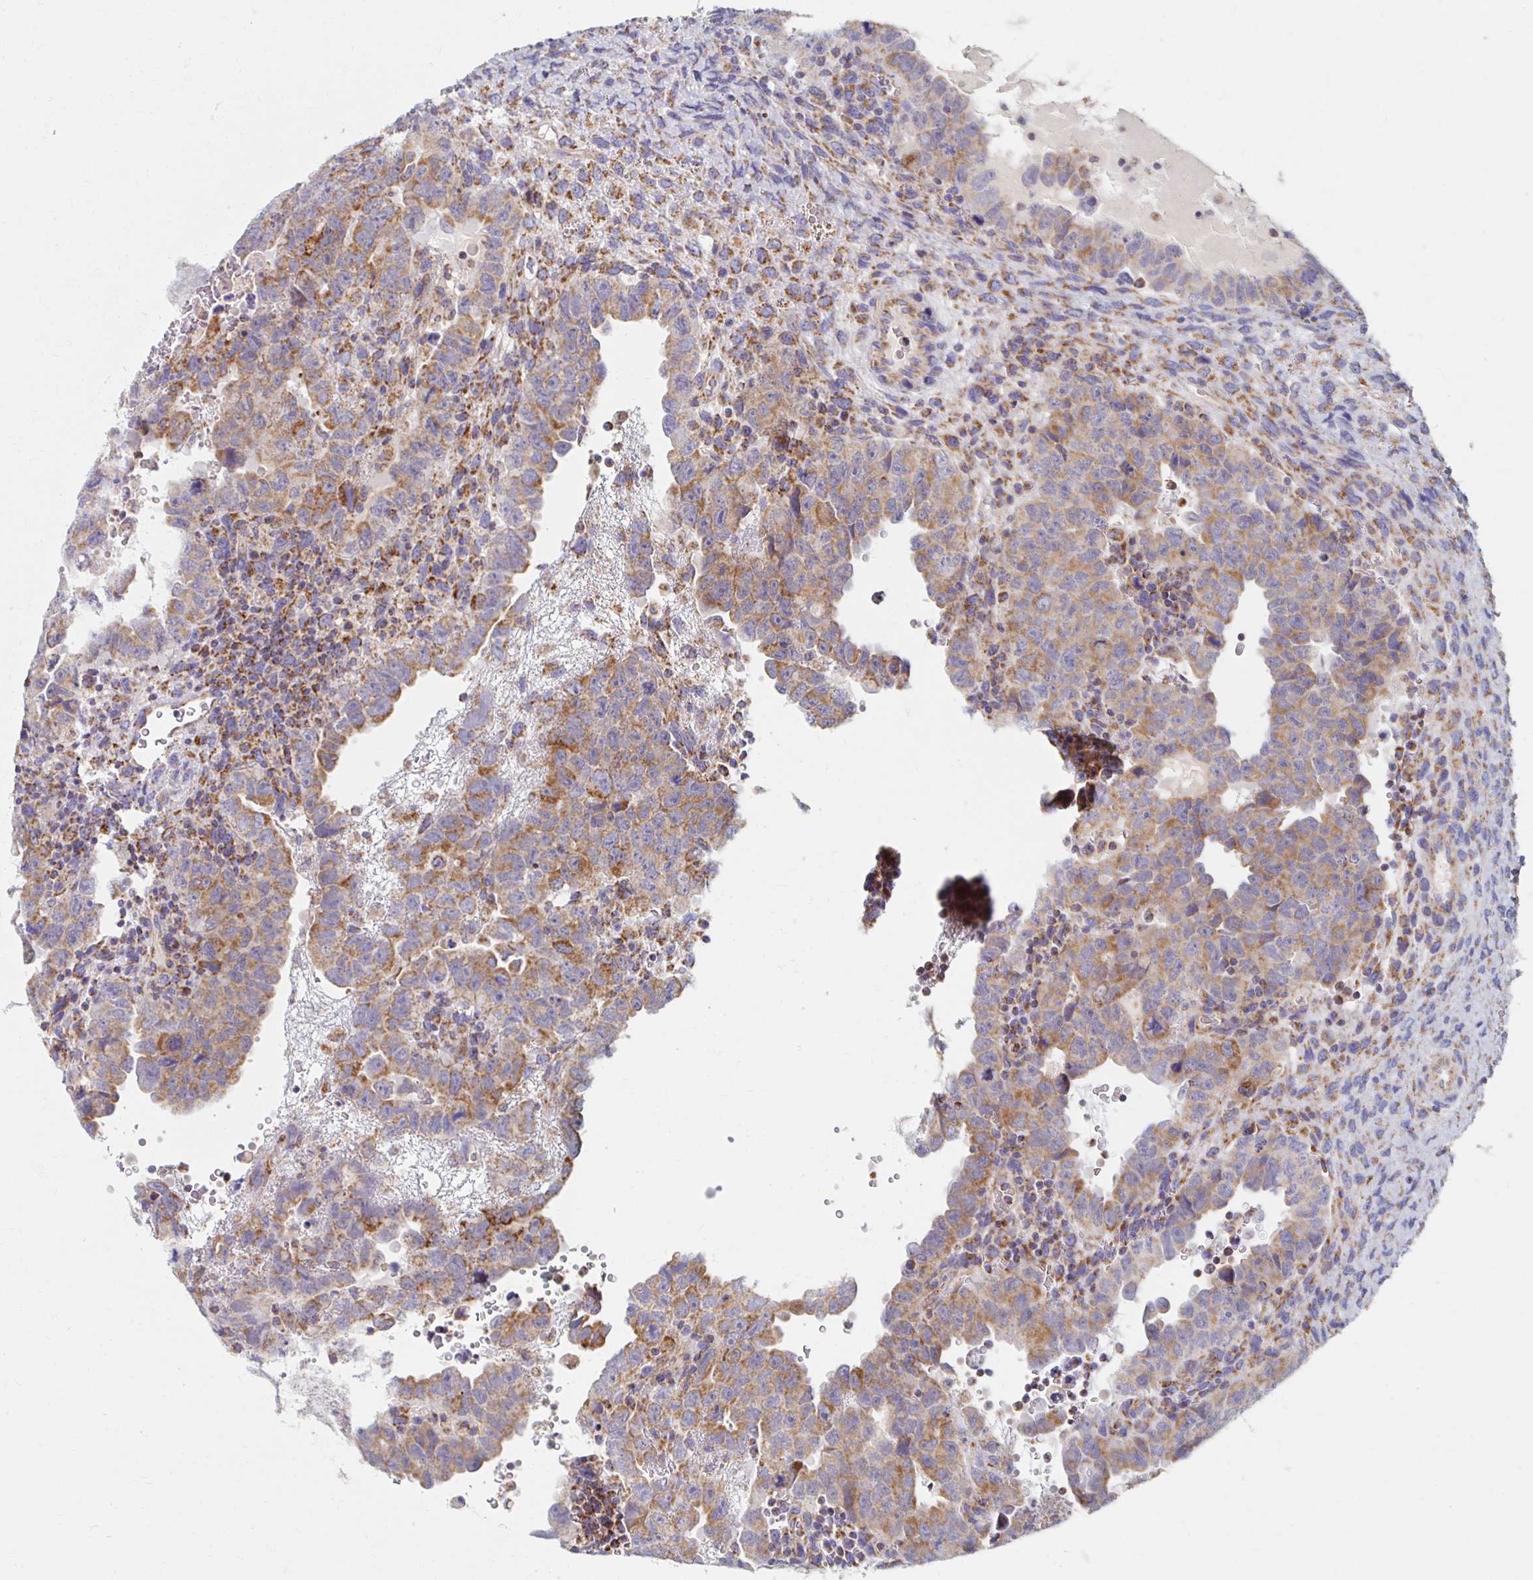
{"staining": {"intensity": "moderate", "quantity": ">75%", "location": "cytoplasmic/membranous"}, "tissue": "testis cancer", "cell_type": "Tumor cells", "image_type": "cancer", "snomed": [{"axis": "morphology", "description": "Carcinoma, Embryonal, NOS"}, {"axis": "topography", "description": "Testis"}], "caption": "High-power microscopy captured an immunohistochemistry (IHC) histopathology image of testis cancer, revealing moderate cytoplasmic/membranous positivity in about >75% of tumor cells.", "gene": "MAVS", "patient": {"sex": "male", "age": 24}}